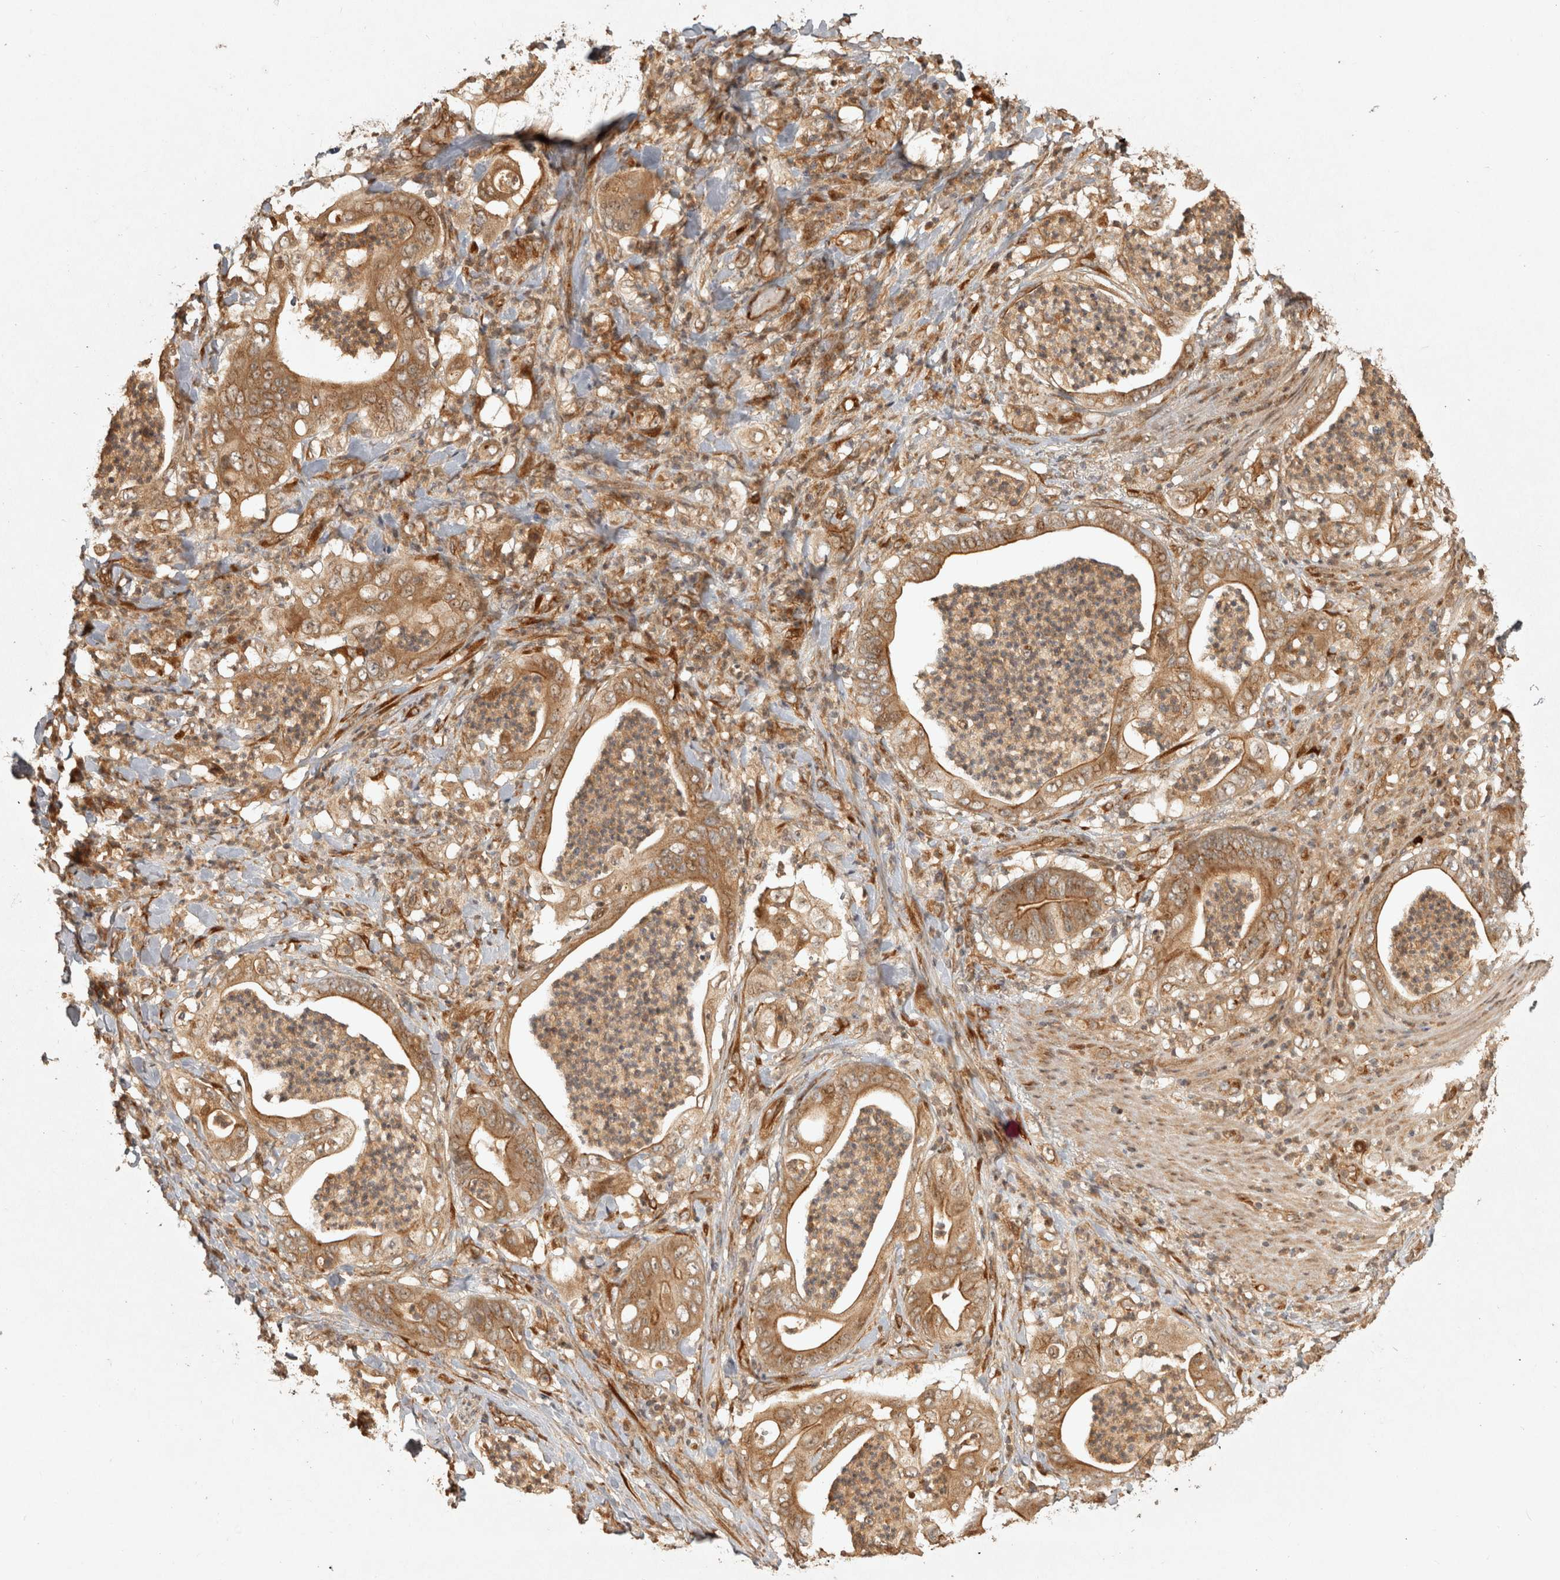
{"staining": {"intensity": "moderate", "quantity": ">75%", "location": "cytoplasmic/membranous"}, "tissue": "stomach cancer", "cell_type": "Tumor cells", "image_type": "cancer", "snomed": [{"axis": "morphology", "description": "Adenocarcinoma, NOS"}, {"axis": "topography", "description": "Stomach"}], "caption": "This histopathology image displays immunohistochemistry (IHC) staining of human stomach adenocarcinoma, with medium moderate cytoplasmic/membranous staining in about >75% of tumor cells.", "gene": "CAMSAP2", "patient": {"sex": "female", "age": 73}}